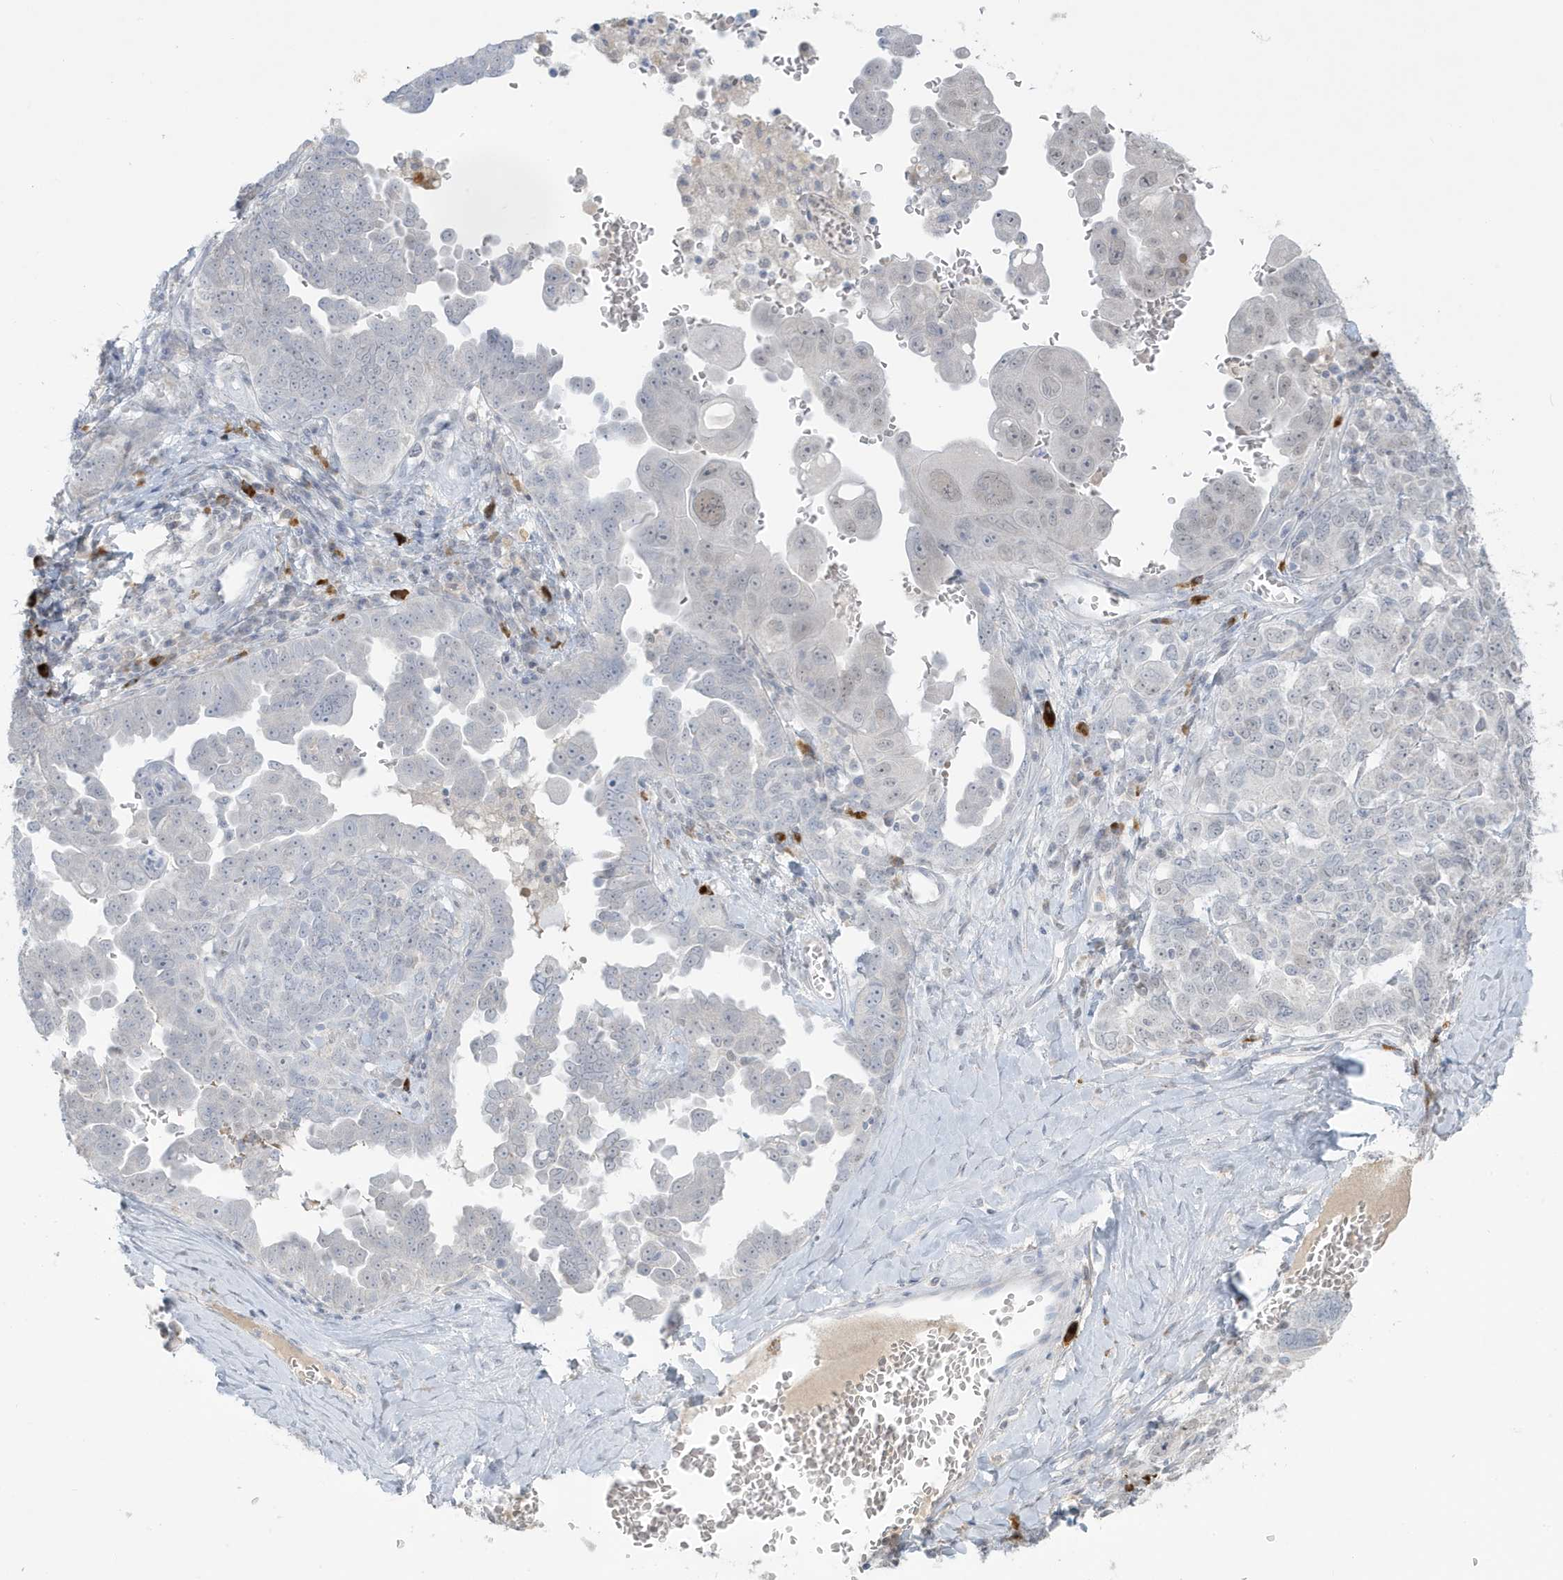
{"staining": {"intensity": "negative", "quantity": "none", "location": "none"}, "tissue": "ovarian cancer", "cell_type": "Tumor cells", "image_type": "cancer", "snomed": [{"axis": "morphology", "description": "Carcinoma, endometroid"}, {"axis": "topography", "description": "Ovary"}], "caption": "Immunohistochemistry histopathology image of human endometroid carcinoma (ovarian) stained for a protein (brown), which demonstrates no staining in tumor cells.", "gene": "HERC6", "patient": {"sex": "female", "age": 62}}